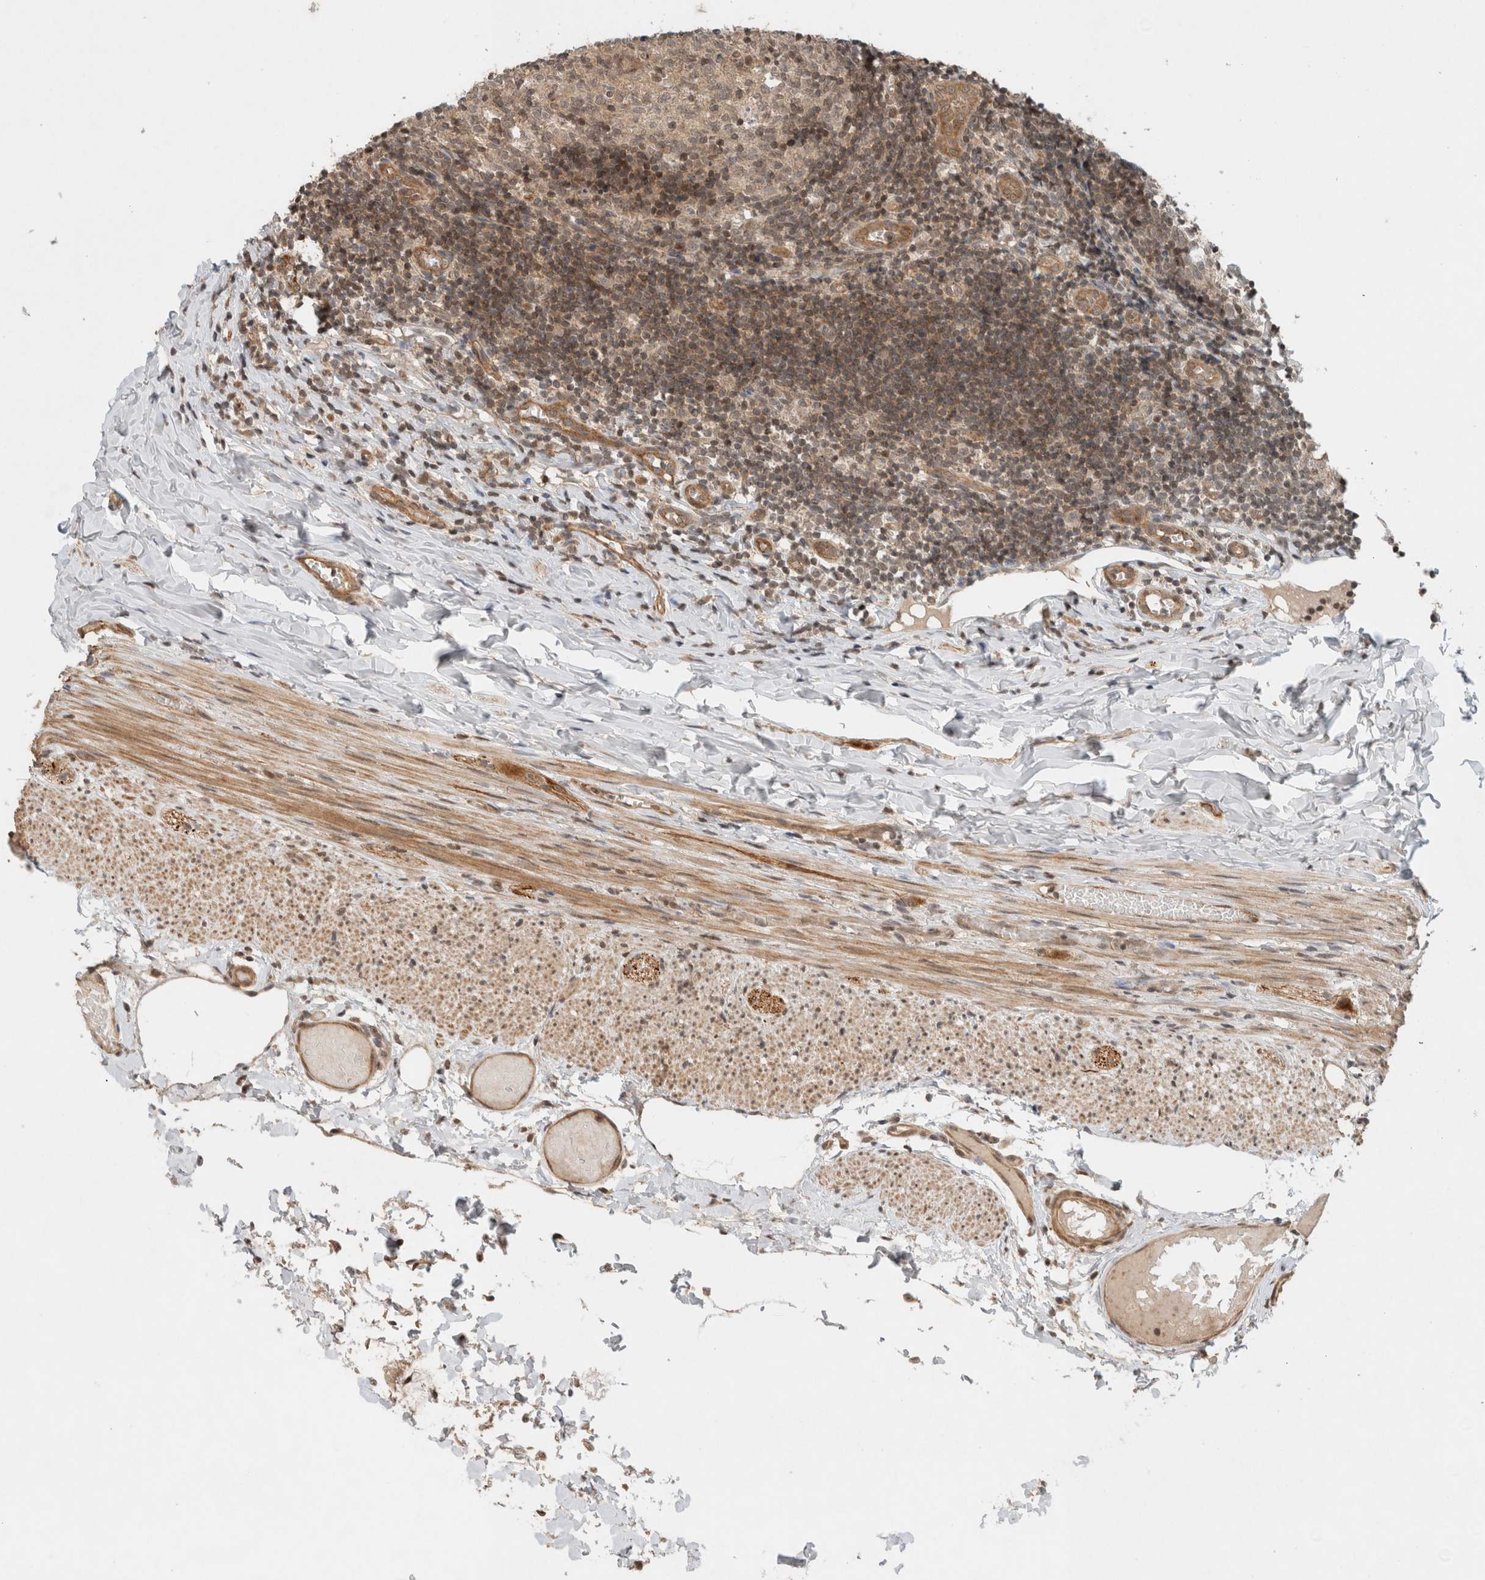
{"staining": {"intensity": "moderate", "quantity": ">75%", "location": "cytoplasmic/membranous"}, "tissue": "appendix", "cell_type": "Glandular cells", "image_type": "normal", "snomed": [{"axis": "morphology", "description": "Normal tissue, NOS"}, {"axis": "topography", "description": "Appendix"}], "caption": "Protein expression by immunohistochemistry (IHC) displays moderate cytoplasmic/membranous staining in approximately >75% of glandular cells in unremarkable appendix.", "gene": "CAAP1", "patient": {"sex": "male", "age": 8}}